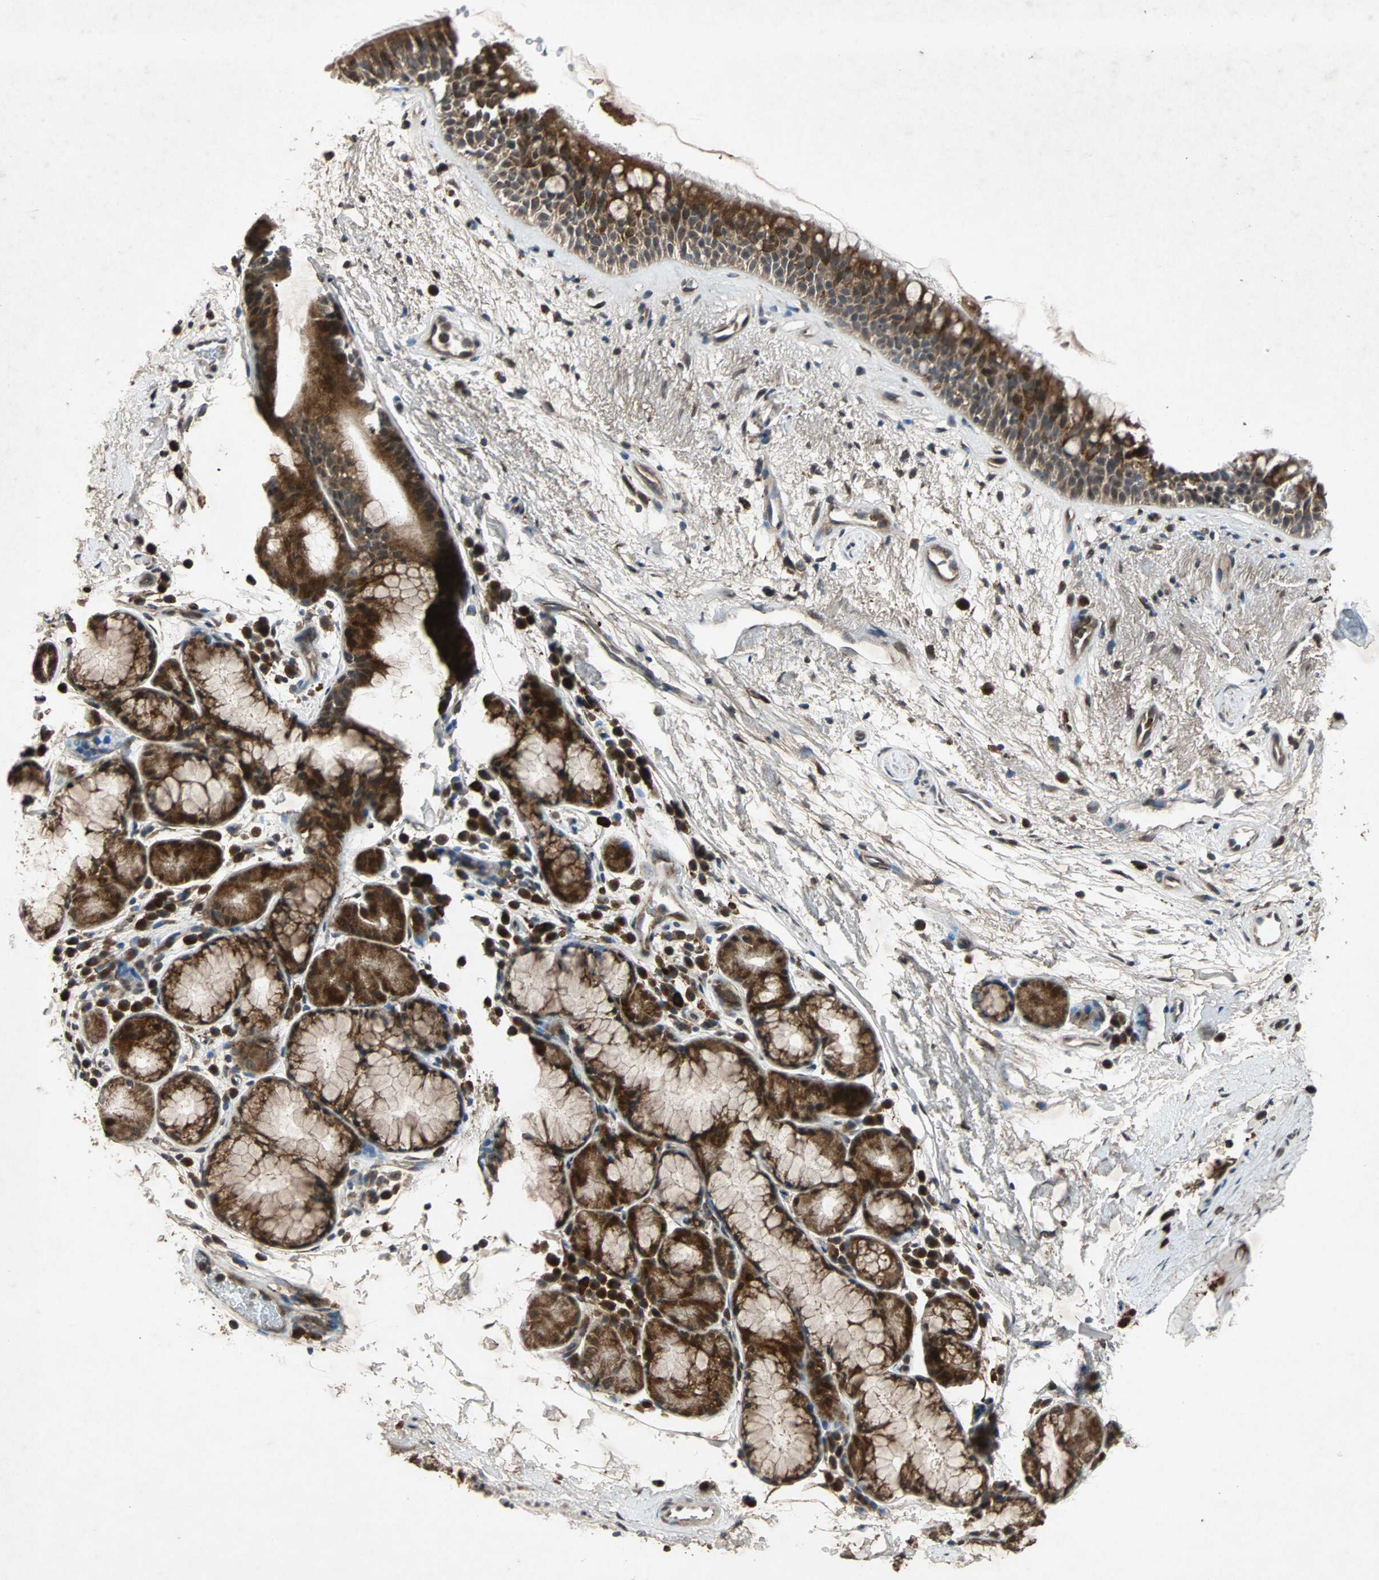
{"staining": {"intensity": "strong", "quantity": ">75%", "location": "cytoplasmic/membranous"}, "tissue": "bronchus", "cell_type": "Respiratory epithelial cells", "image_type": "normal", "snomed": [{"axis": "morphology", "description": "Normal tissue, NOS"}, {"axis": "topography", "description": "Bronchus"}], "caption": "This histopathology image exhibits benign bronchus stained with immunohistochemistry (IHC) to label a protein in brown. The cytoplasmic/membranous of respiratory epithelial cells show strong positivity for the protein. Nuclei are counter-stained blue.", "gene": "USP31", "patient": {"sex": "female", "age": 54}}